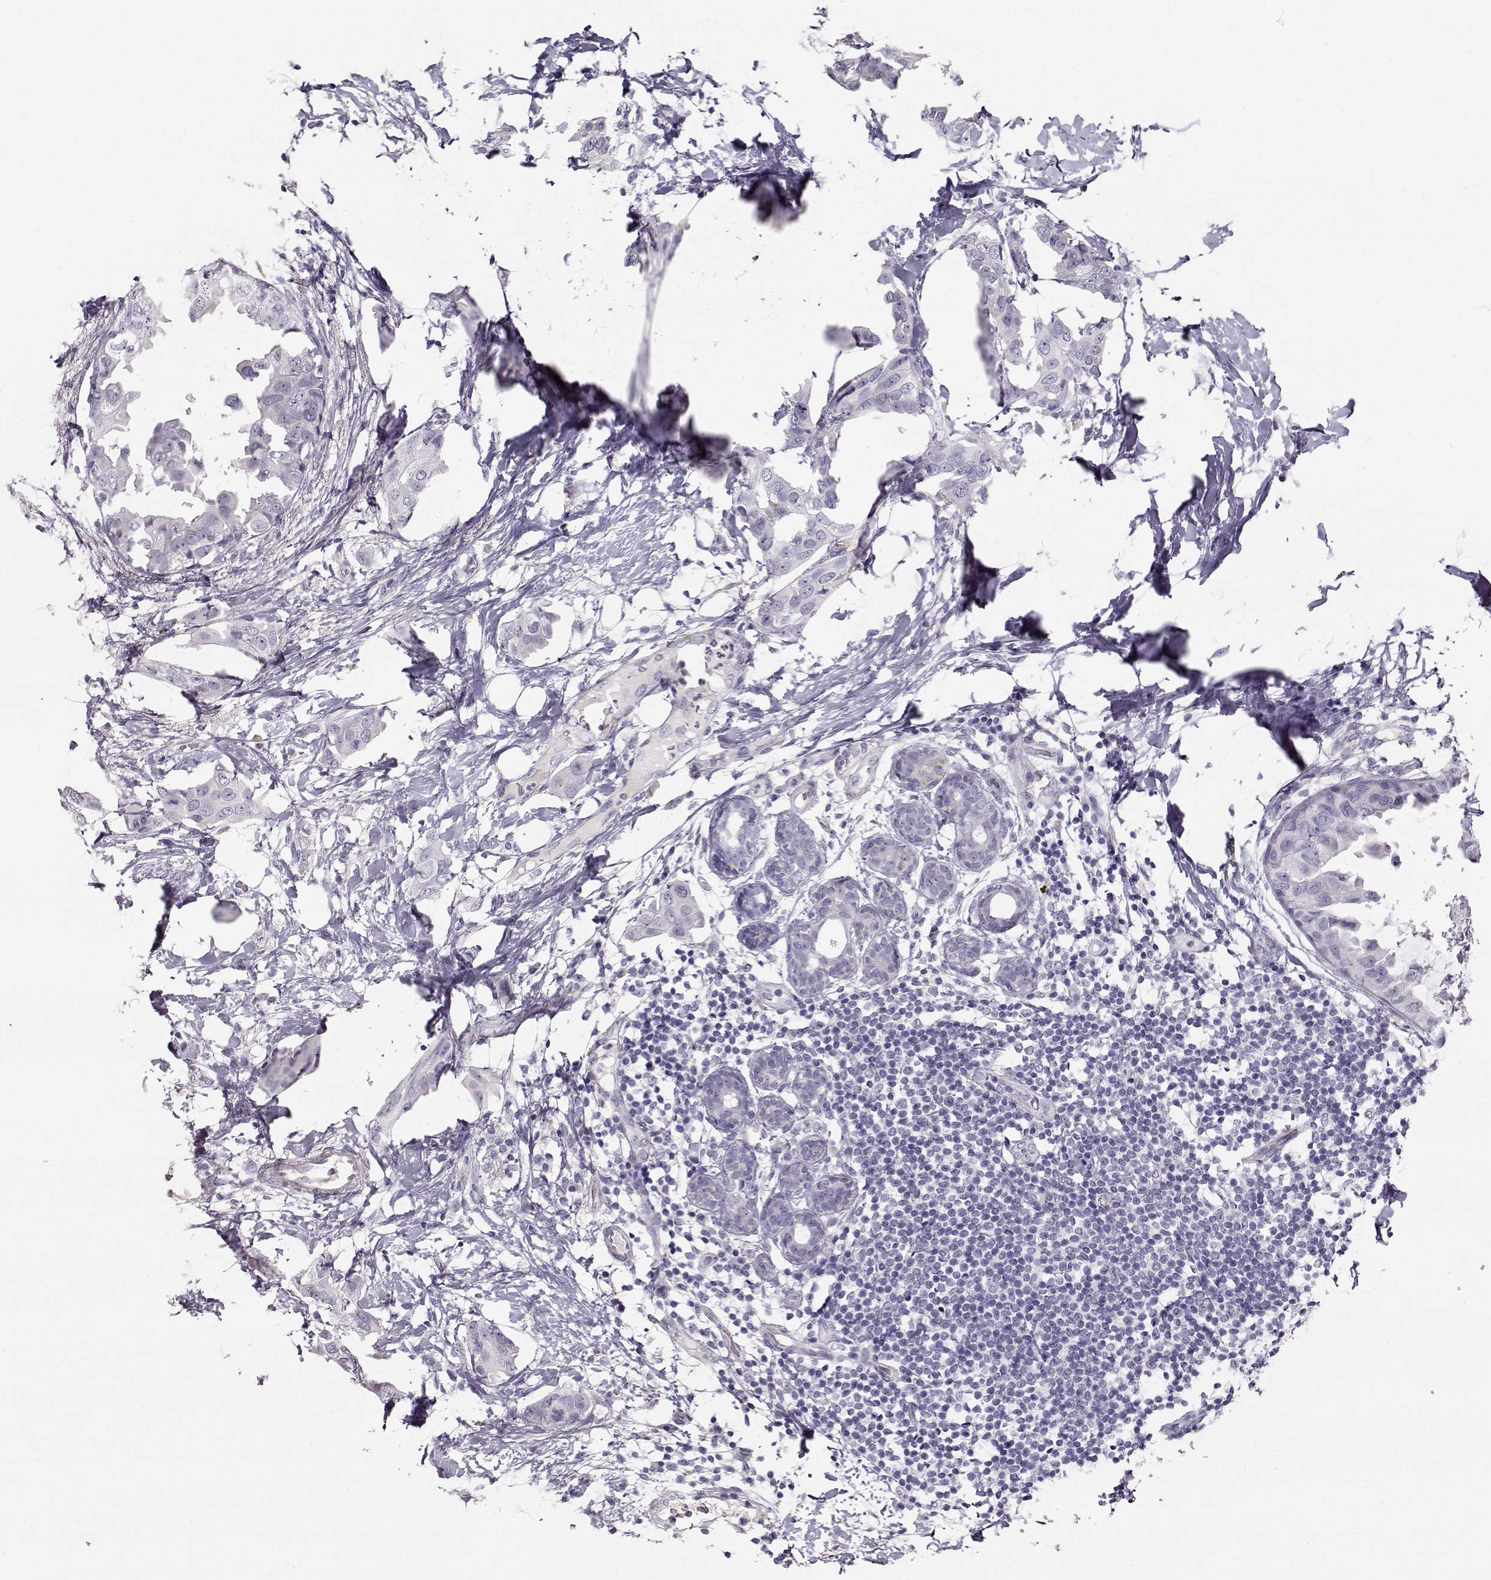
{"staining": {"intensity": "negative", "quantity": "none", "location": "none"}, "tissue": "breast cancer", "cell_type": "Tumor cells", "image_type": "cancer", "snomed": [{"axis": "morphology", "description": "Normal tissue, NOS"}, {"axis": "morphology", "description": "Duct carcinoma"}, {"axis": "topography", "description": "Breast"}], "caption": "Immunohistochemical staining of invasive ductal carcinoma (breast) exhibits no significant expression in tumor cells. (Brightfield microscopy of DAB immunohistochemistry (IHC) at high magnification).", "gene": "RBM44", "patient": {"sex": "female", "age": 40}}